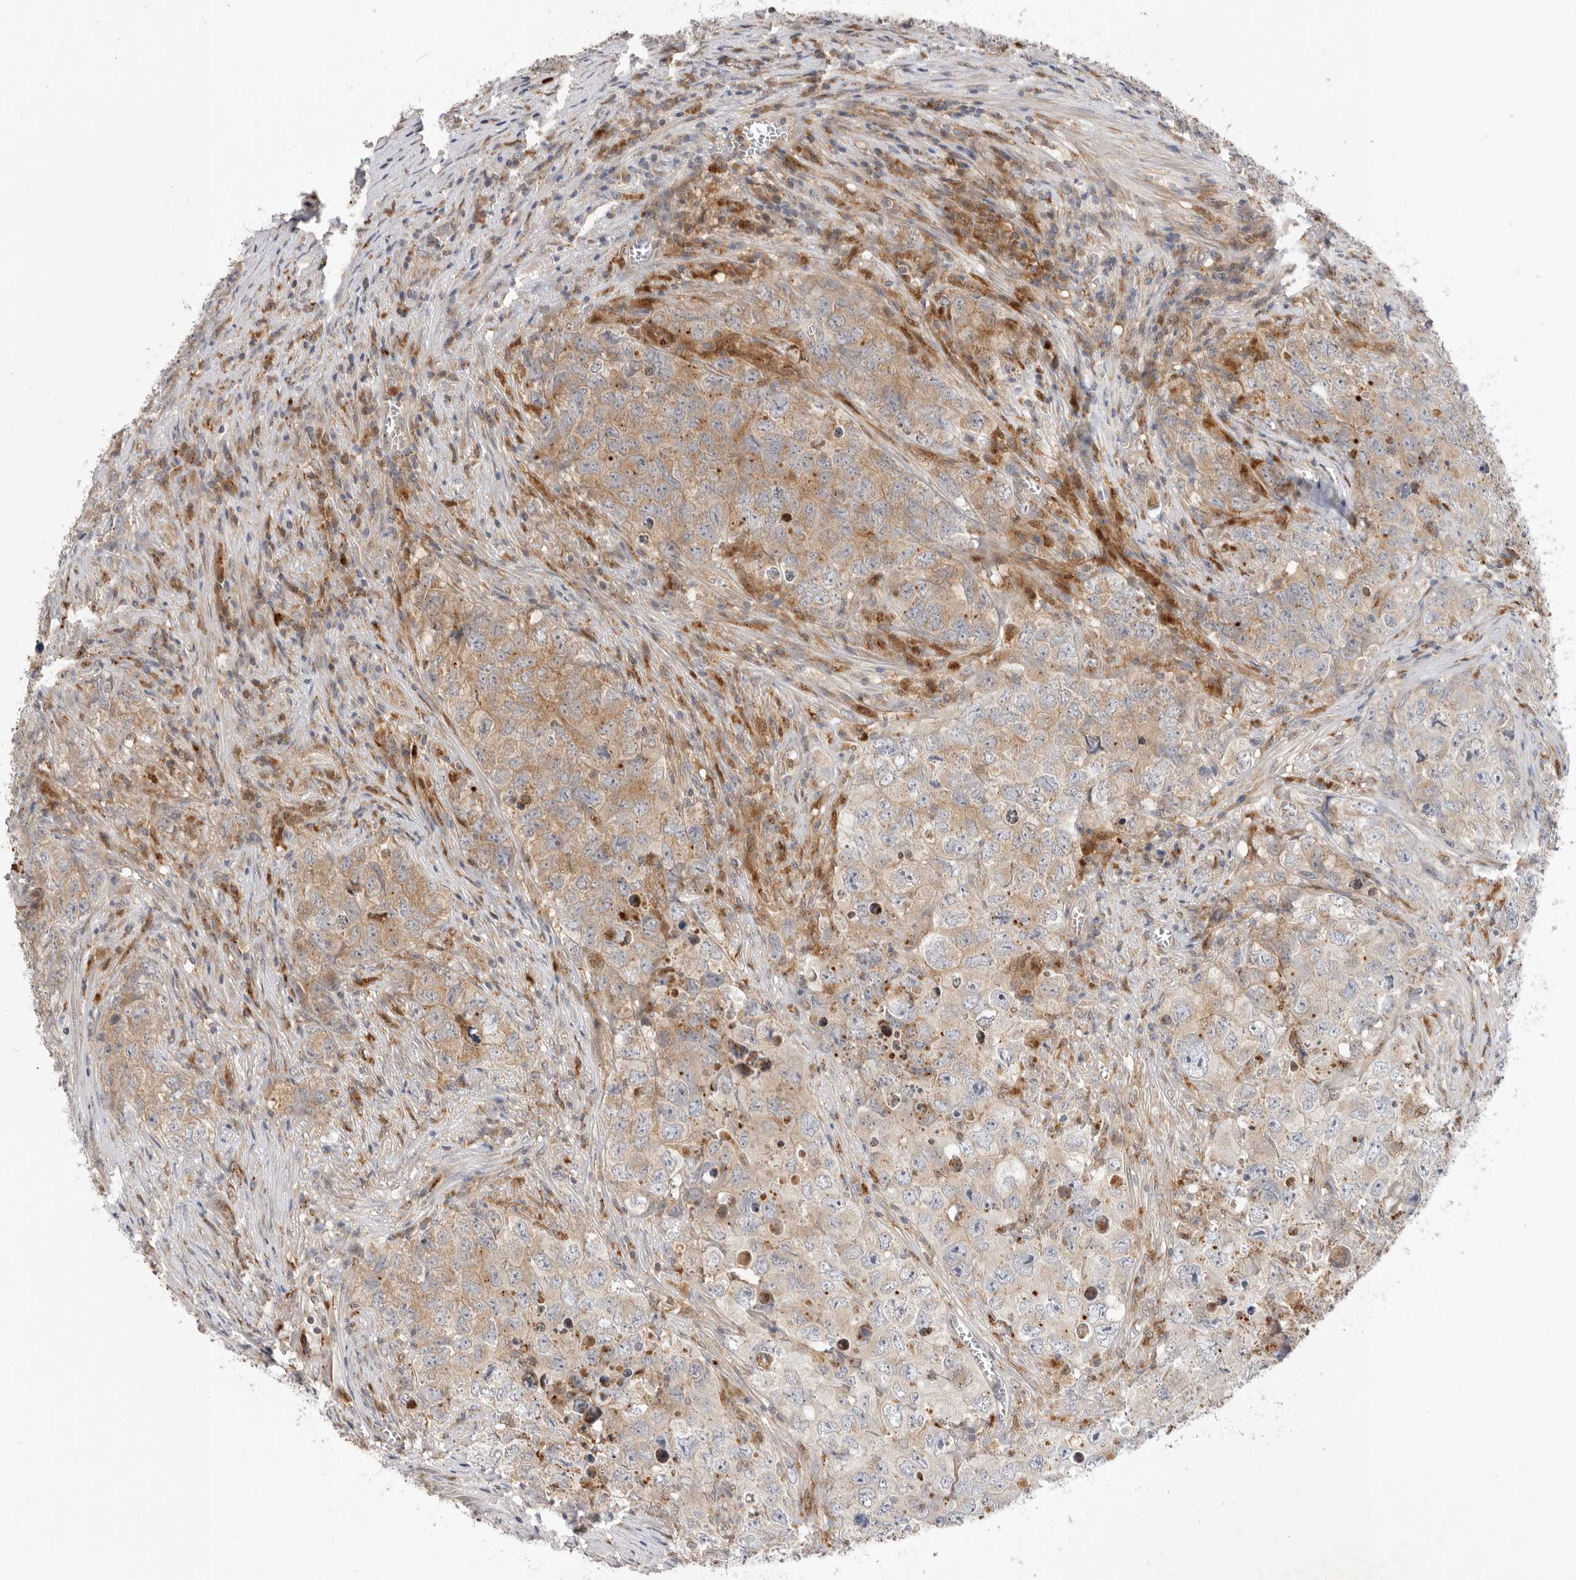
{"staining": {"intensity": "moderate", "quantity": ">75%", "location": "cytoplasmic/membranous"}, "tissue": "testis cancer", "cell_type": "Tumor cells", "image_type": "cancer", "snomed": [{"axis": "morphology", "description": "Seminoma, NOS"}, {"axis": "morphology", "description": "Carcinoma, Embryonal, NOS"}, {"axis": "topography", "description": "Testis"}], "caption": "A brown stain shows moderate cytoplasmic/membranous expression of a protein in testis cancer (embryonal carcinoma) tumor cells.", "gene": "GNE", "patient": {"sex": "male", "age": 43}}